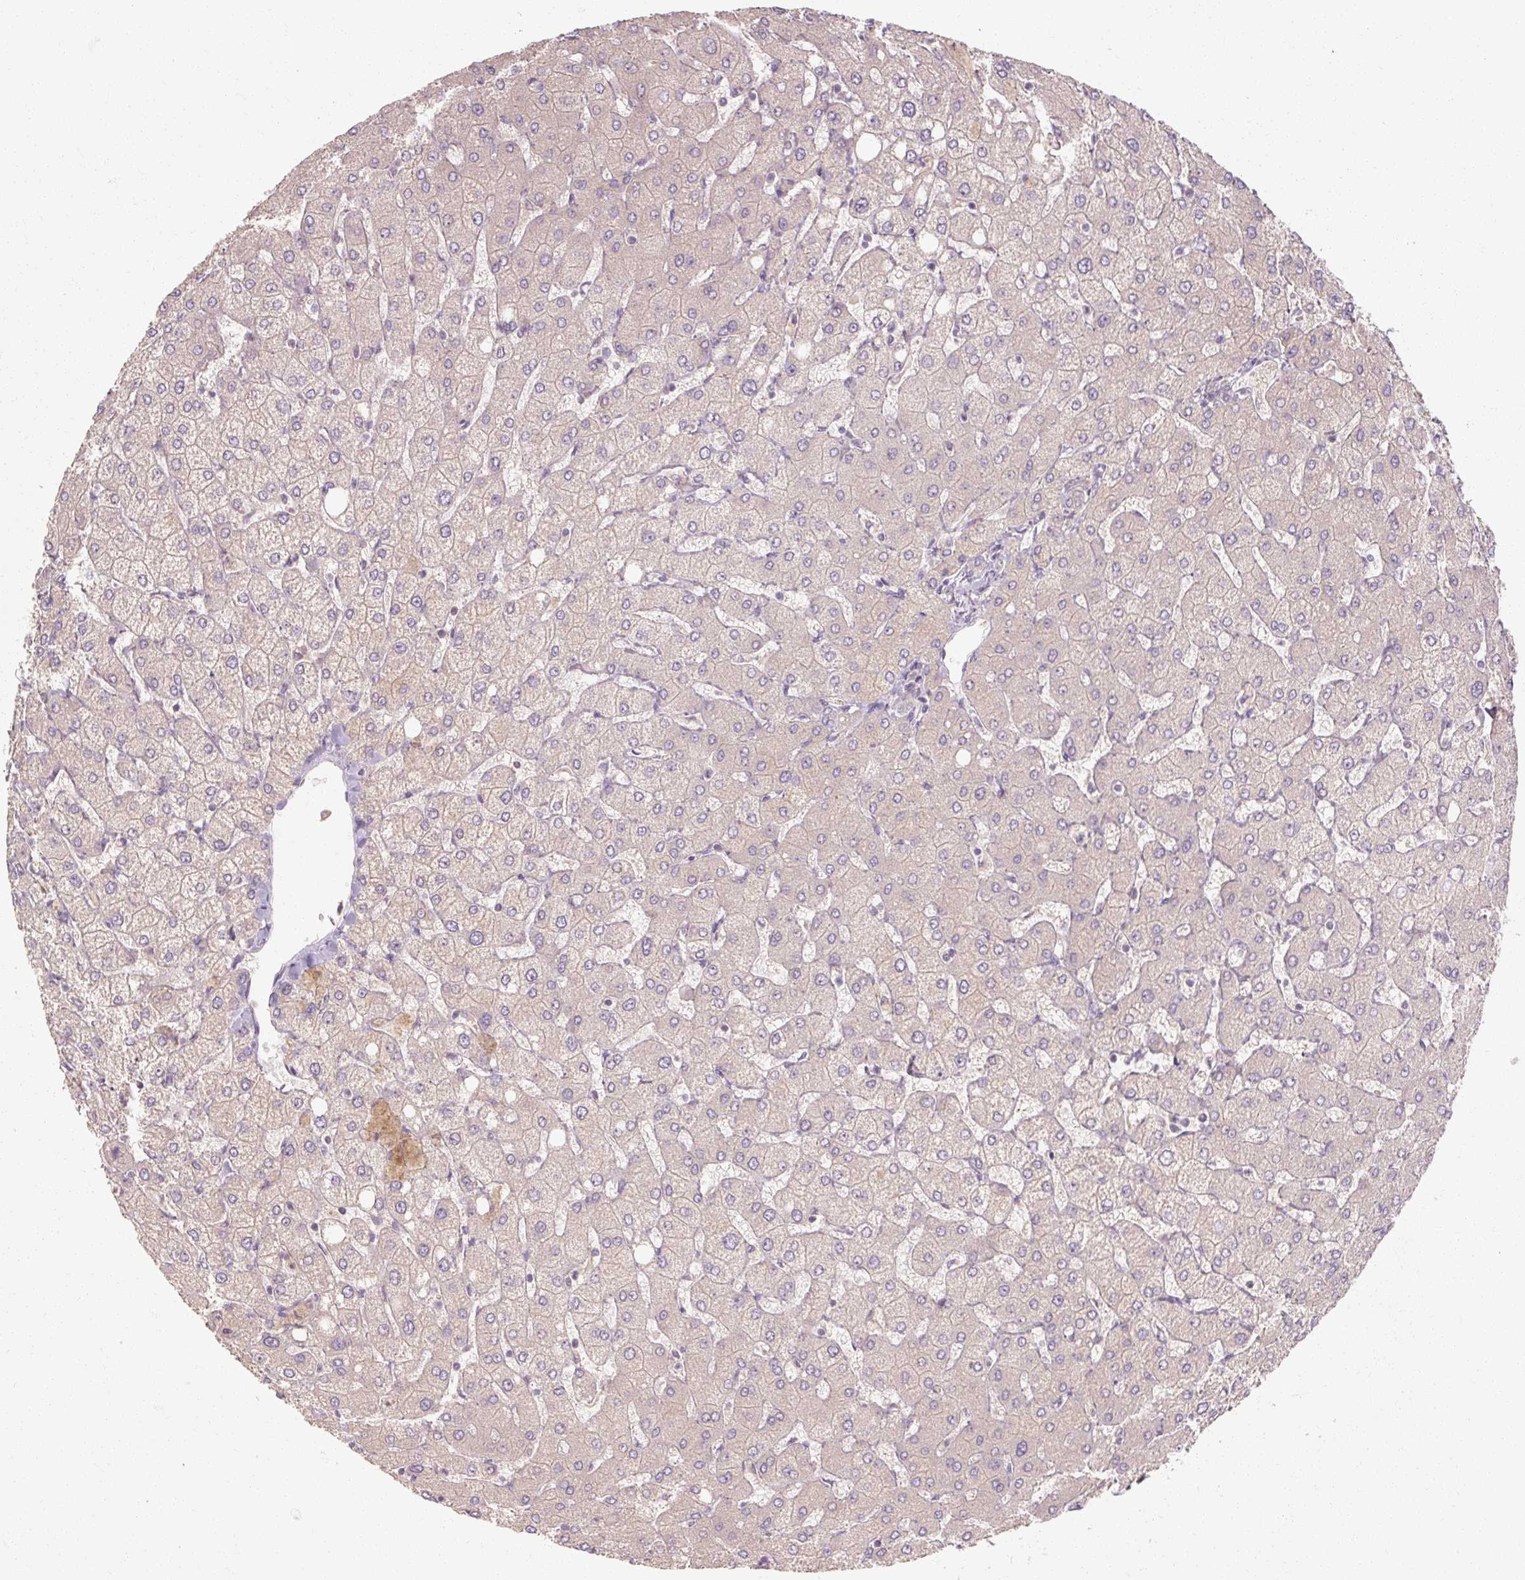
{"staining": {"intensity": "negative", "quantity": "none", "location": "none"}, "tissue": "liver", "cell_type": "Cholangiocytes", "image_type": "normal", "snomed": [{"axis": "morphology", "description": "Normal tissue, NOS"}, {"axis": "topography", "description": "Liver"}], "caption": "DAB (3,3'-diaminobenzidine) immunohistochemical staining of normal human liver displays no significant positivity in cholangiocytes.", "gene": "RB1CC1", "patient": {"sex": "female", "age": 54}}